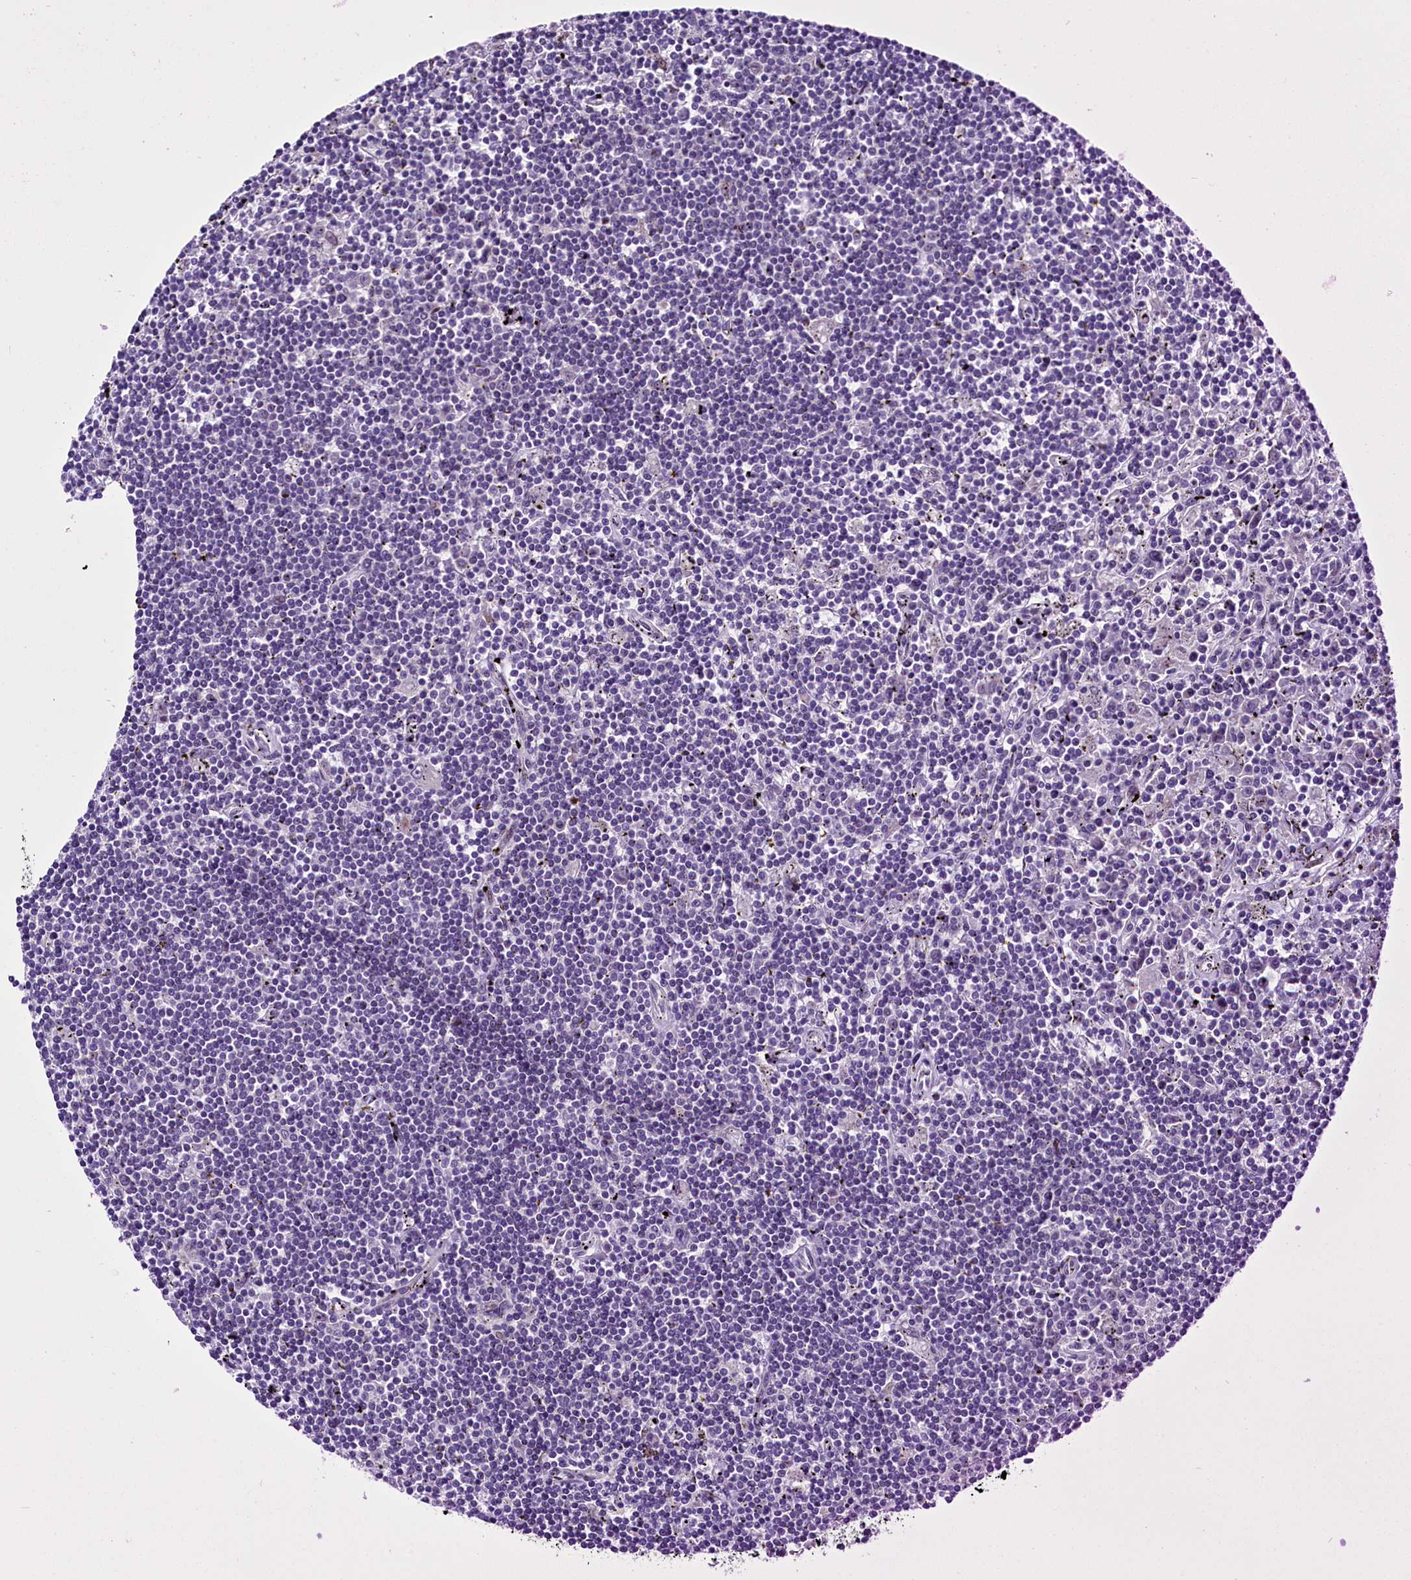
{"staining": {"intensity": "negative", "quantity": "none", "location": "none"}, "tissue": "lymphoma", "cell_type": "Tumor cells", "image_type": "cancer", "snomed": [{"axis": "morphology", "description": "Malignant lymphoma, non-Hodgkin's type, Low grade"}, {"axis": "topography", "description": "Spleen"}], "caption": "Immunohistochemistry (IHC) image of neoplastic tissue: malignant lymphoma, non-Hodgkin's type (low-grade) stained with DAB (3,3'-diaminobenzidine) reveals no significant protein expression in tumor cells.", "gene": "CCDC106", "patient": {"sex": "male", "age": 76}}